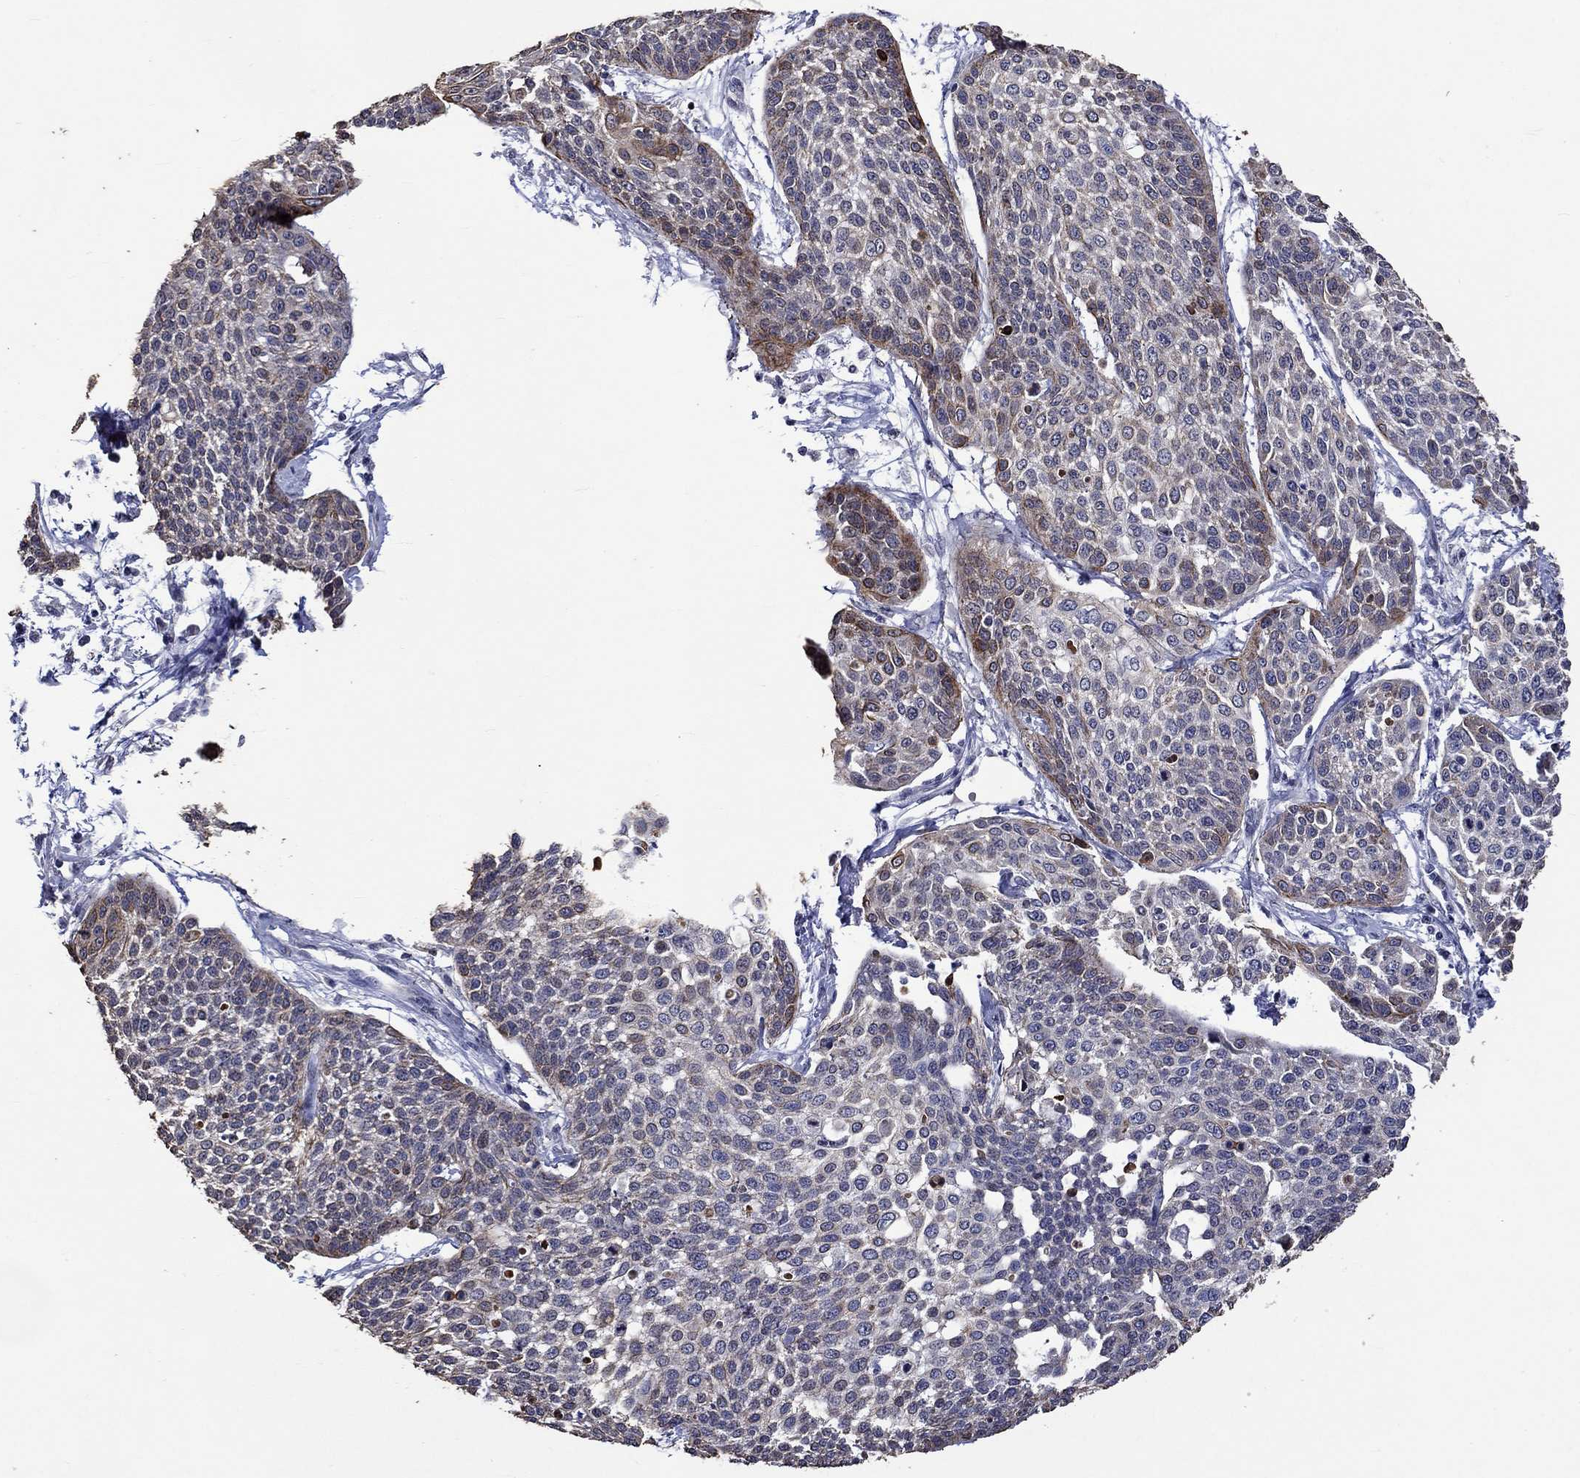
{"staining": {"intensity": "strong", "quantity": "<25%", "location": "cytoplasmic/membranous"}, "tissue": "cervical cancer", "cell_type": "Tumor cells", "image_type": "cancer", "snomed": [{"axis": "morphology", "description": "Squamous cell carcinoma, NOS"}, {"axis": "topography", "description": "Cervix"}], "caption": "Immunohistochemistry staining of squamous cell carcinoma (cervical), which demonstrates medium levels of strong cytoplasmic/membranous staining in approximately <25% of tumor cells indicating strong cytoplasmic/membranous protein staining. The staining was performed using DAB (3,3'-diaminobenzidine) (brown) for protein detection and nuclei were counterstained in hematoxylin (blue).", "gene": "DDX3Y", "patient": {"sex": "female", "age": 34}}